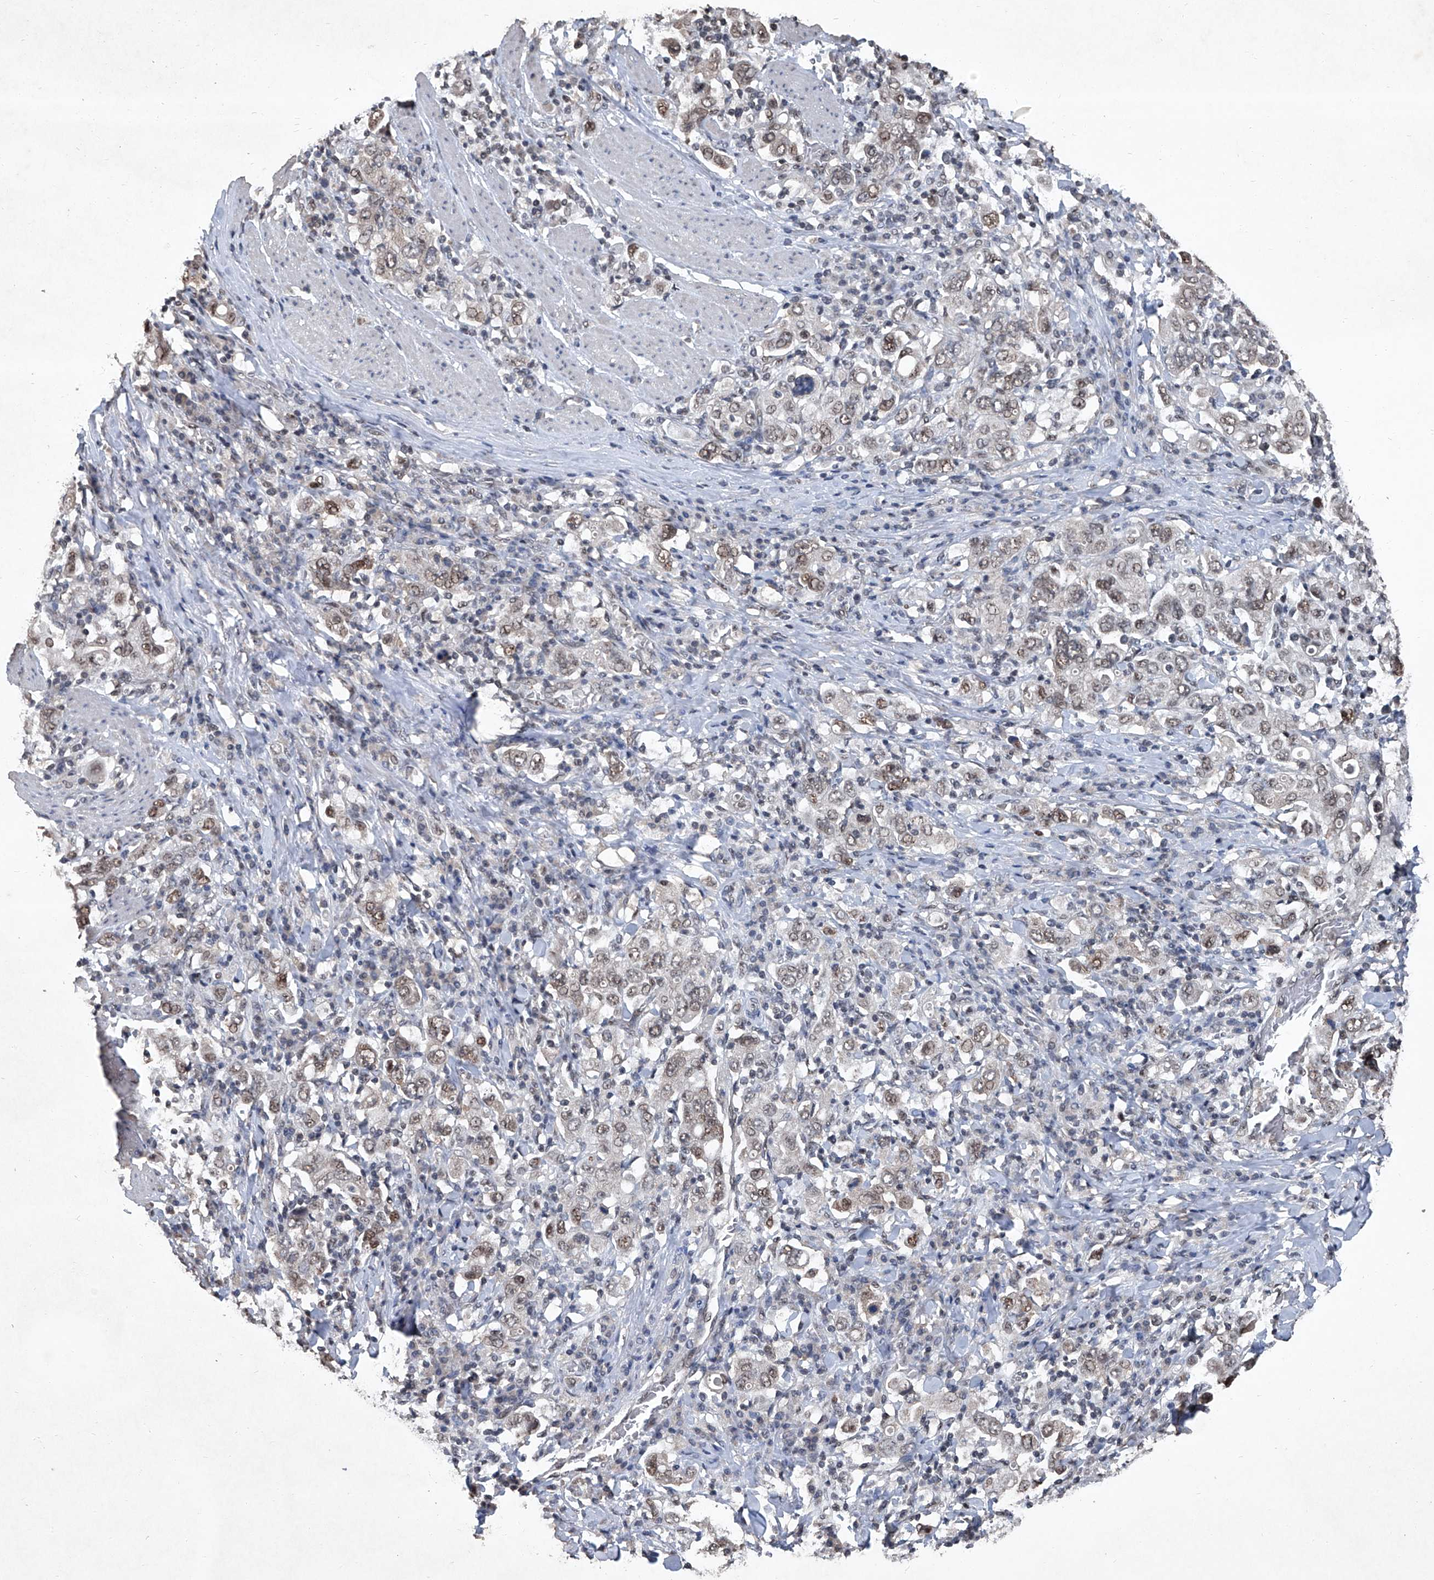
{"staining": {"intensity": "weak", "quantity": ">75%", "location": "nuclear"}, "tissue": "stomach cancer", "cell_type": "Tumor cells", "image_type": "cancer", "snomed": [{"axis": "morphology", "description": "Adenocarcinoma, NOS"}, {"axis": "topography", "description": "Stomach, upper"}], "caption": "Human stomach adenocarcinoma stained with a brown dye shows weak nuclear positive positivity in about >75% of tumor cells.", "gene": "DDX39B", "patient": {"sex": "male", "age": 62}}